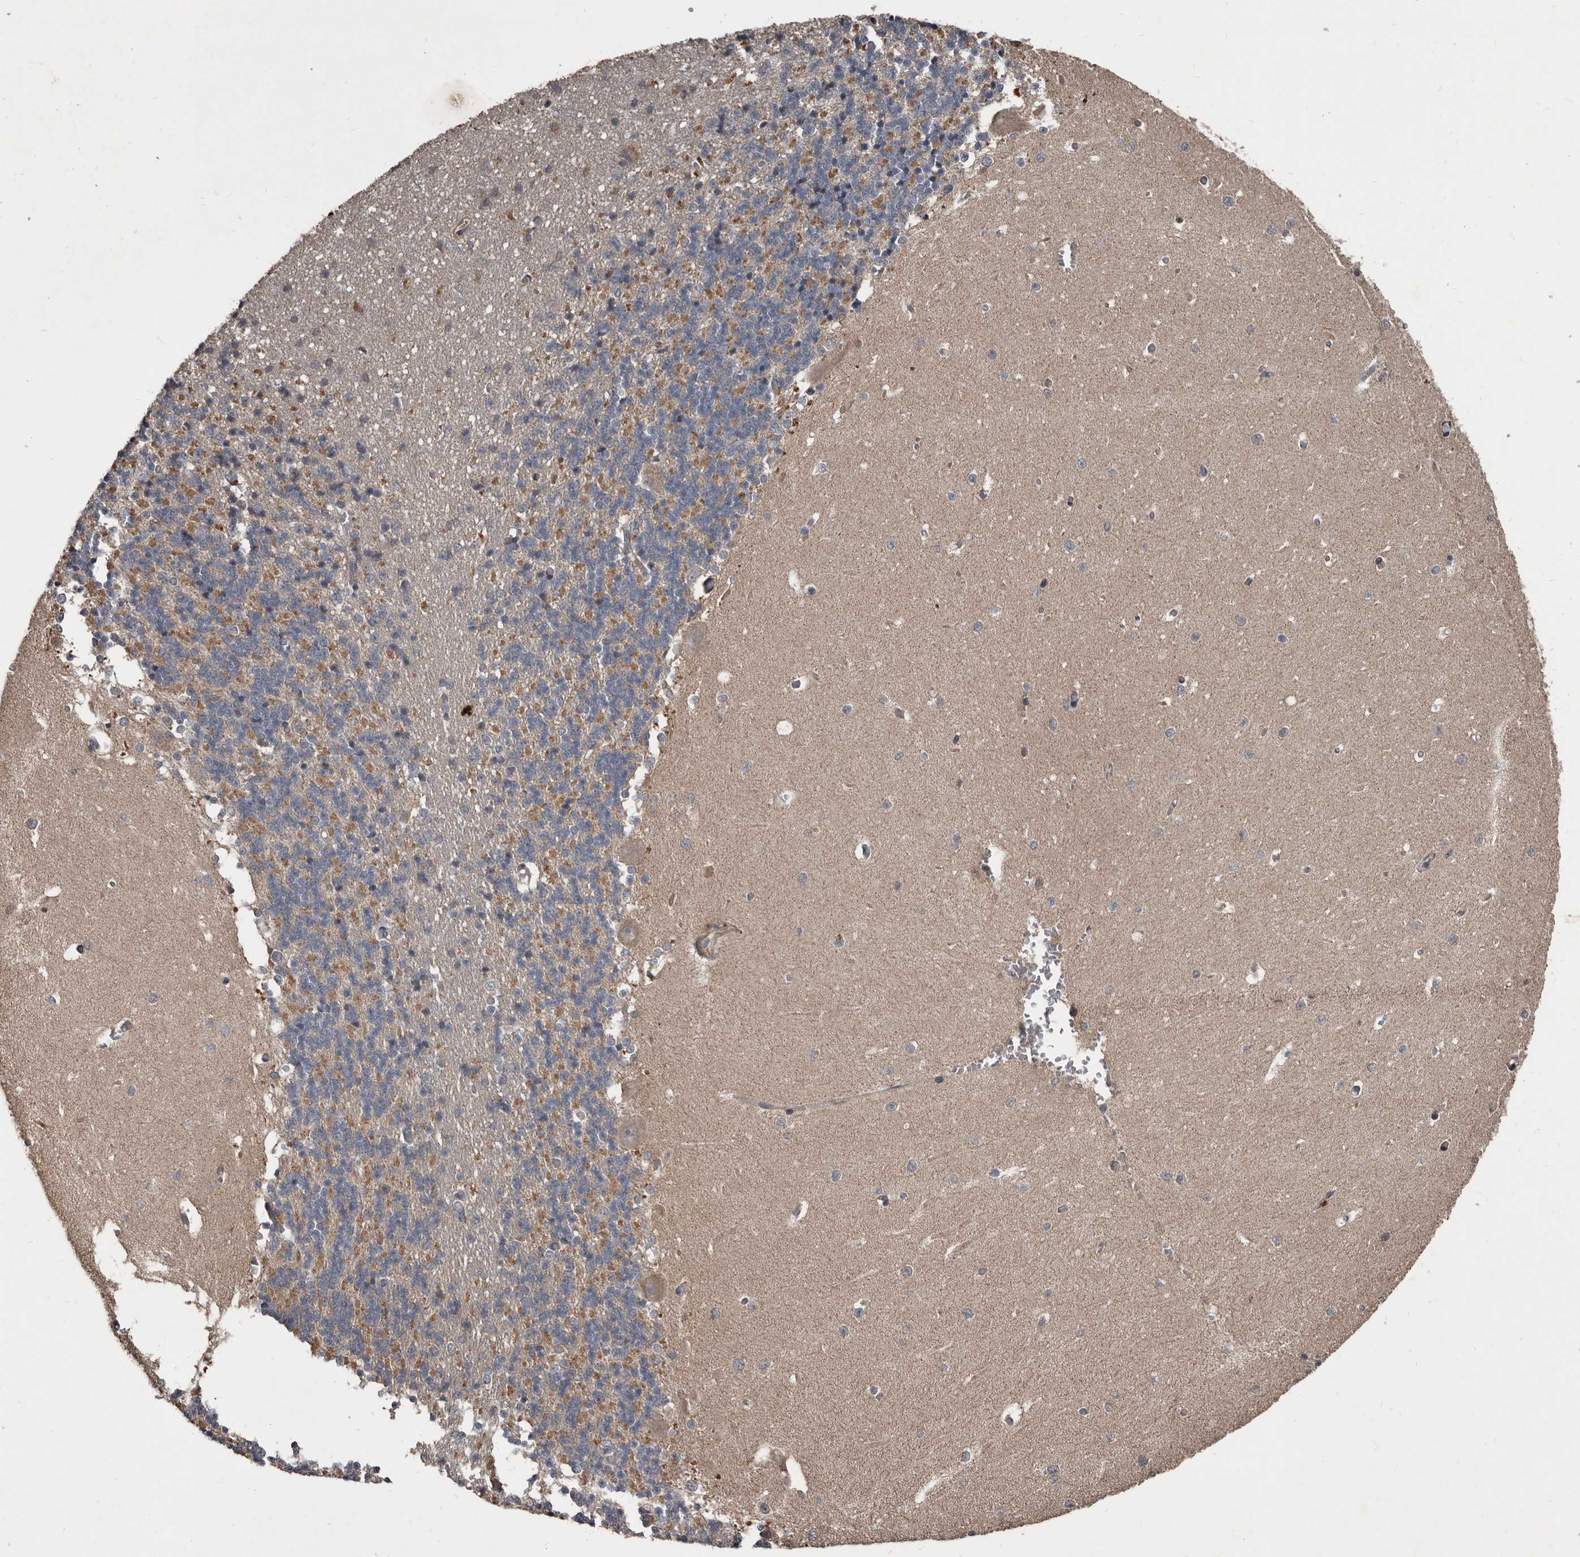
{"staining": {"intensity": "negative", "quantity": "none", "location": "none"}, "tissue": "cerebellum", "cell_type": "Cells in granular layer", "image_type": "normal", "snomed": [{"axis": "morphology", "description": "Normal tissue, NOS"}, {"axis": "topography", "description": "Cerebellum"}], "caption": "Cells in granular layer are negative for protein expression in normal human cerebellum. The staining was performed using DAB (3,3'-diaminobenzidine) to visualize the protein expression in brown, while the nuclei were stained in blue with hematoxylin (Magnification: 20x).", "gene": "GREB1", "patient": {"sex": "male", "age": 37}}